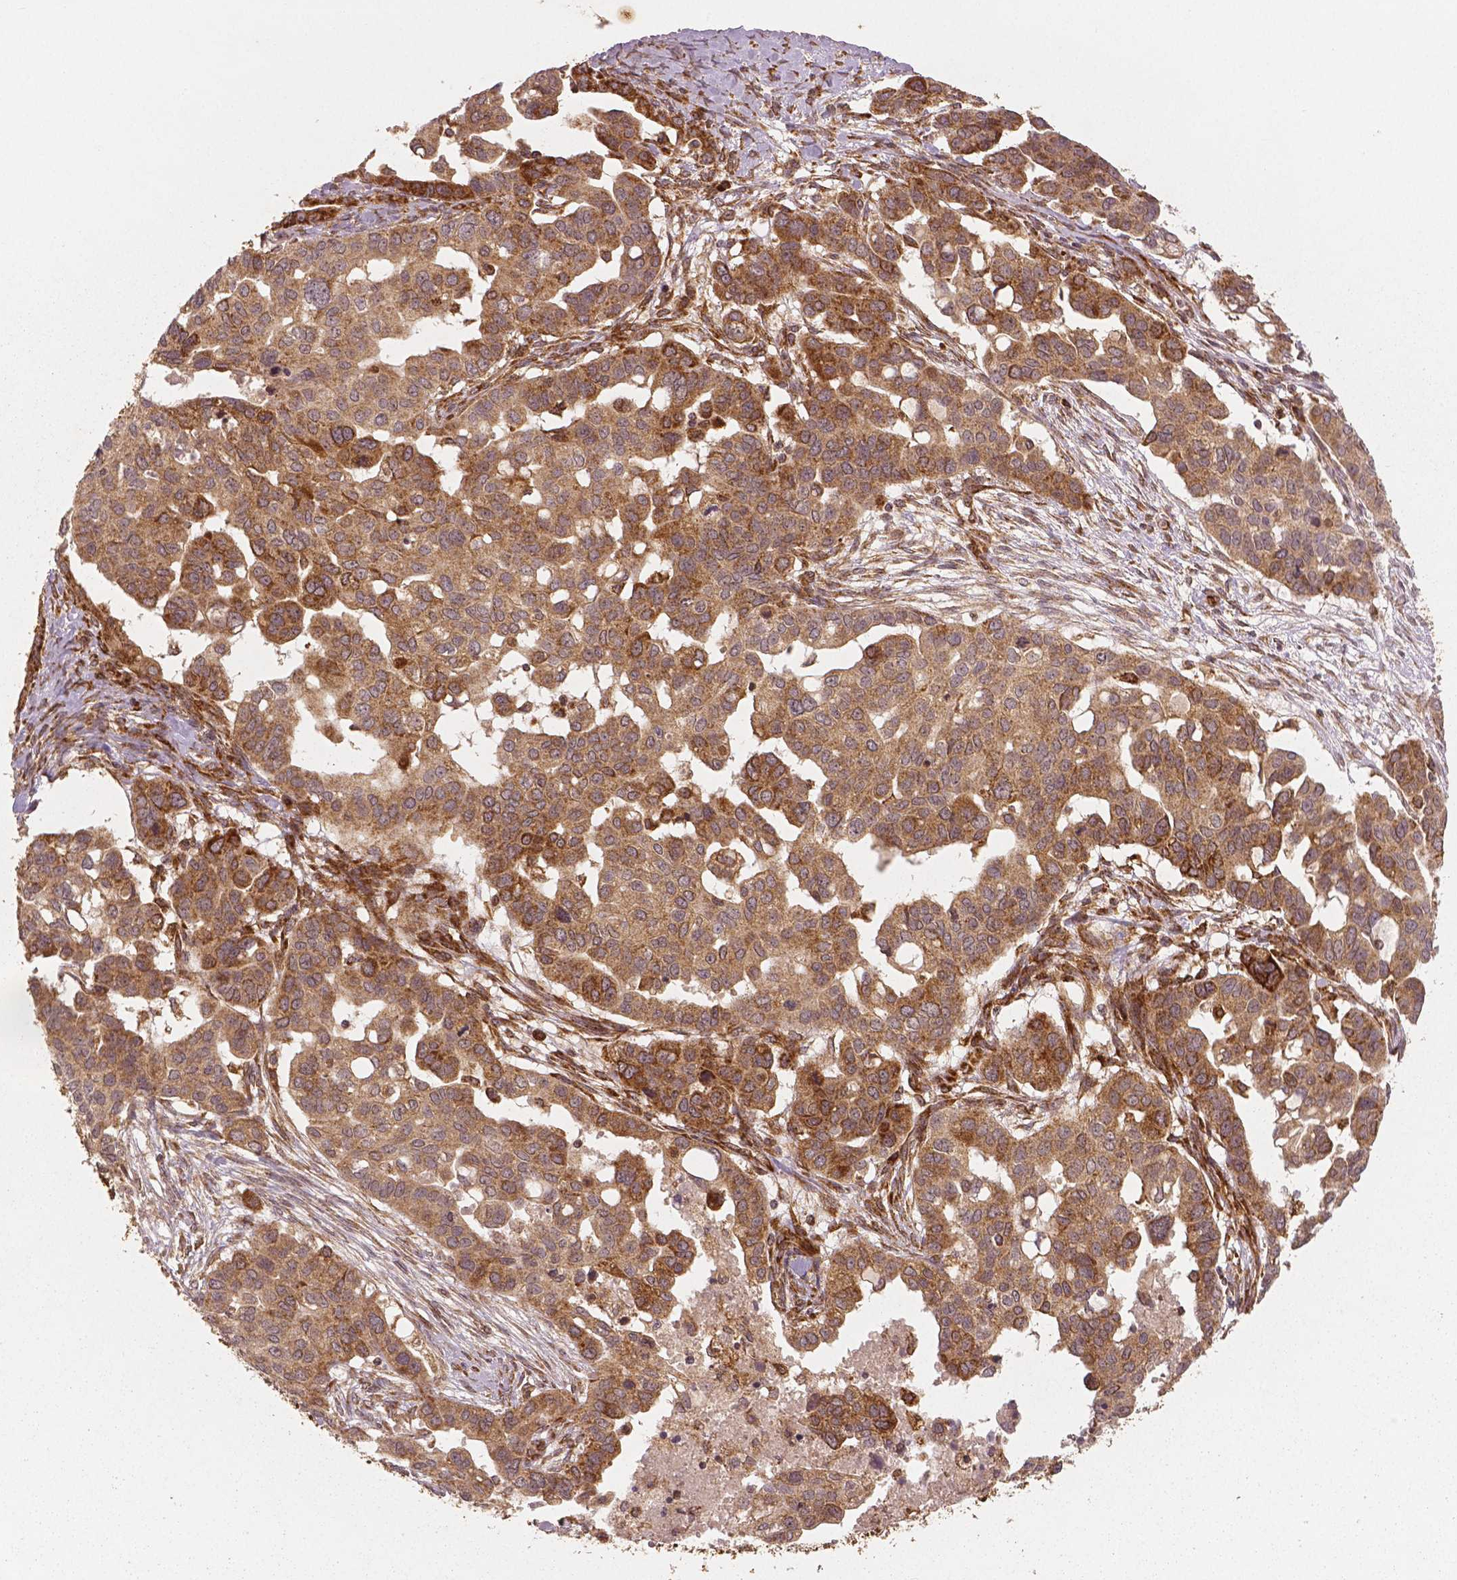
{"staining": {"intensity": "moderate", "quantity": ">75%", "location": "cytoplasmic/membranous"}, "tissue": "ovarian cancer", "cell_type": "Tumor cells", "image_type": "cancer", "snomed": [{"axis": "morphology", "description": "Carcinoma, endometroid"}, {"axis": "topography", "description": "Ovary"}], "caption": "Ovarian cancer stained for a protein shows moderate cytoplasmic/membranous positivity in tumor cells.", "gene": "PGAM5", "patient": {"sex": "female", "age": 78}}